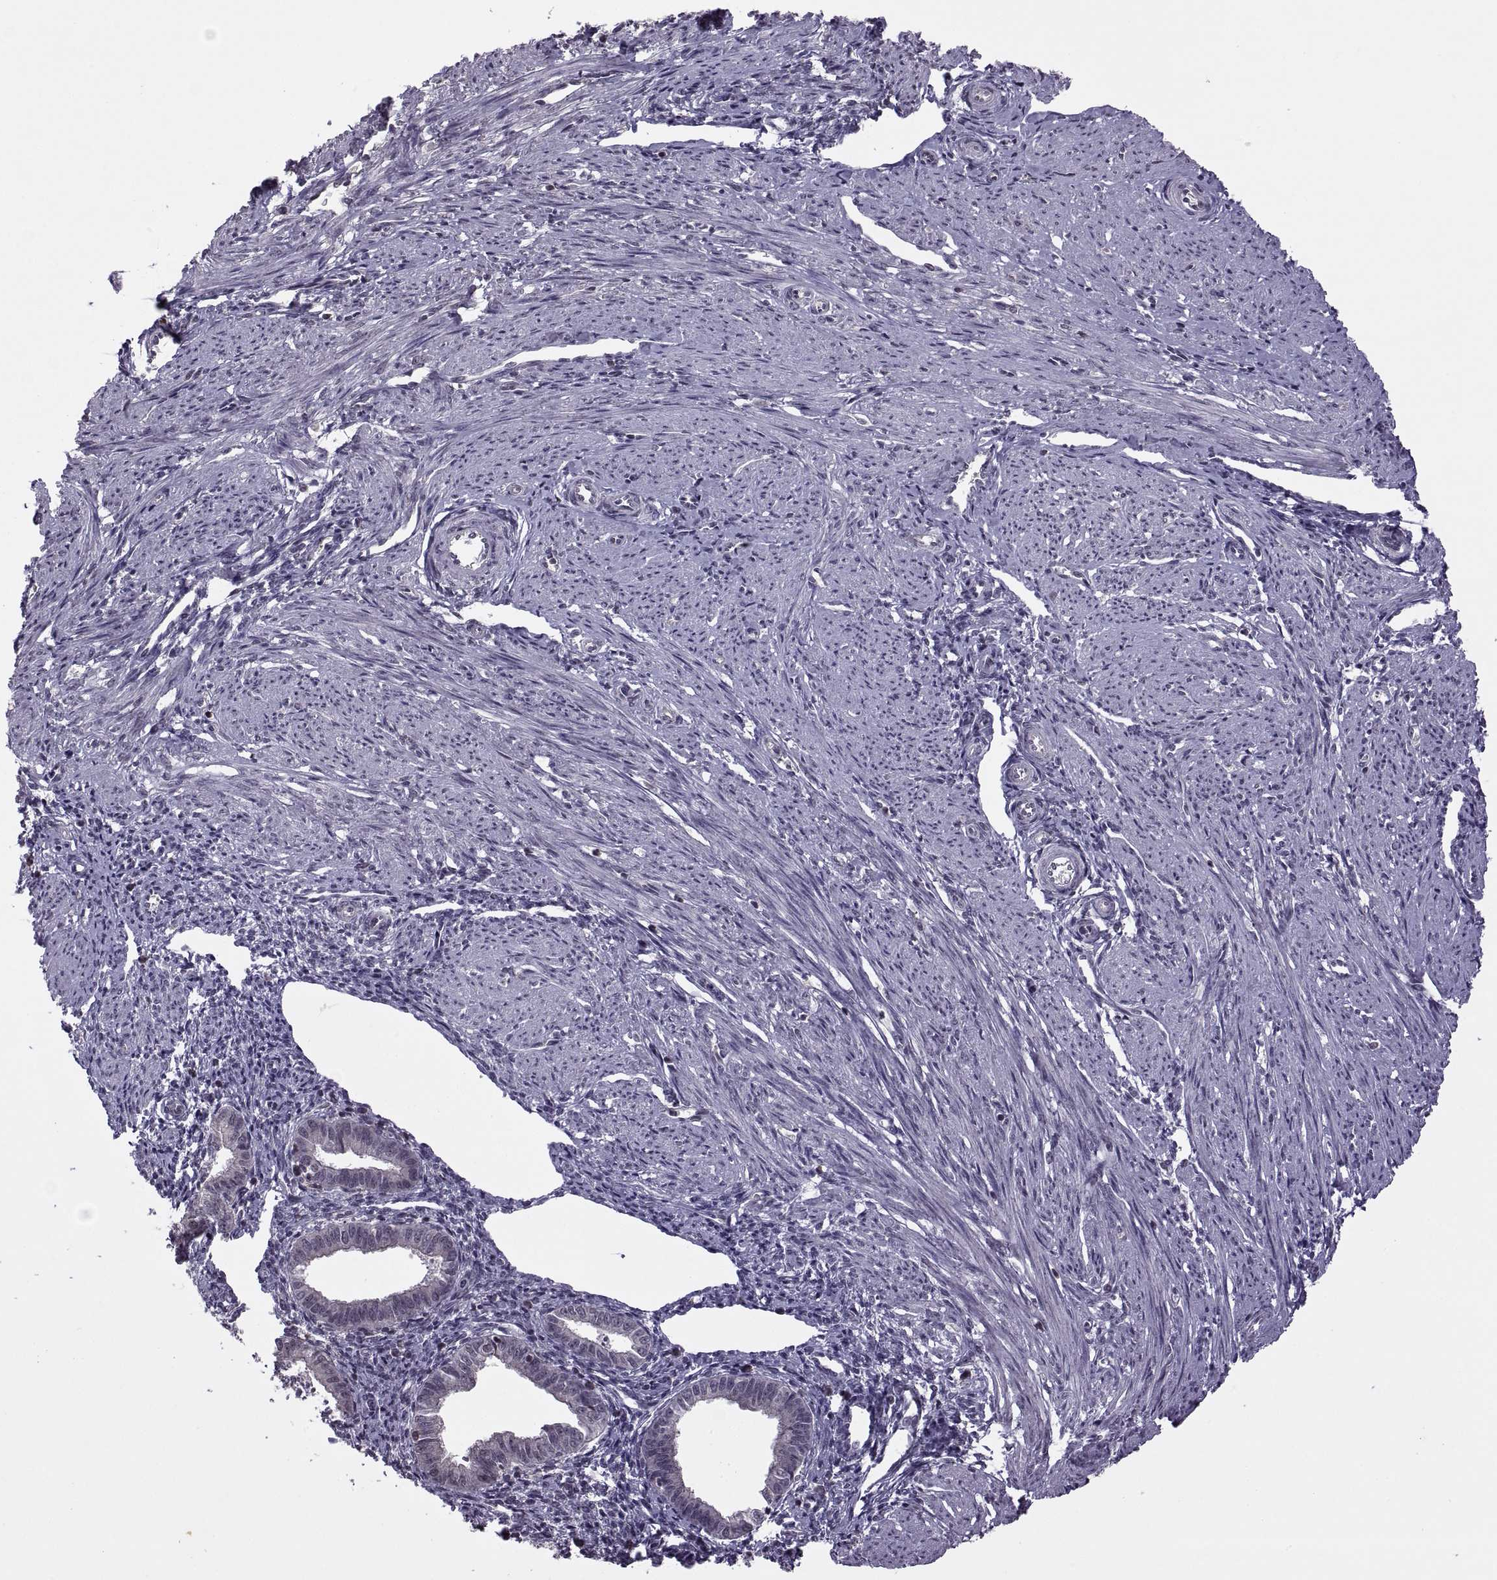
{"staining": {"intensity": "weak", "quantity": "25%-75%", "location": "nuclear"}, "tissue": "endometrium", "cell_type": "Cells in endometrial stroma", "image_type": "normal", "snomed": [{"axis": "morphology", "description": "Normal tissue, NOS"}, {"axis": "topography", "description": "Endometrium"}], "caption": "Cells in endometrial stroma display weak nuclear expression in approximately 25%-75% of cells in normal endometrium.", "gene": "INTS3", "patient": {"sex": "female", "age": 37}}